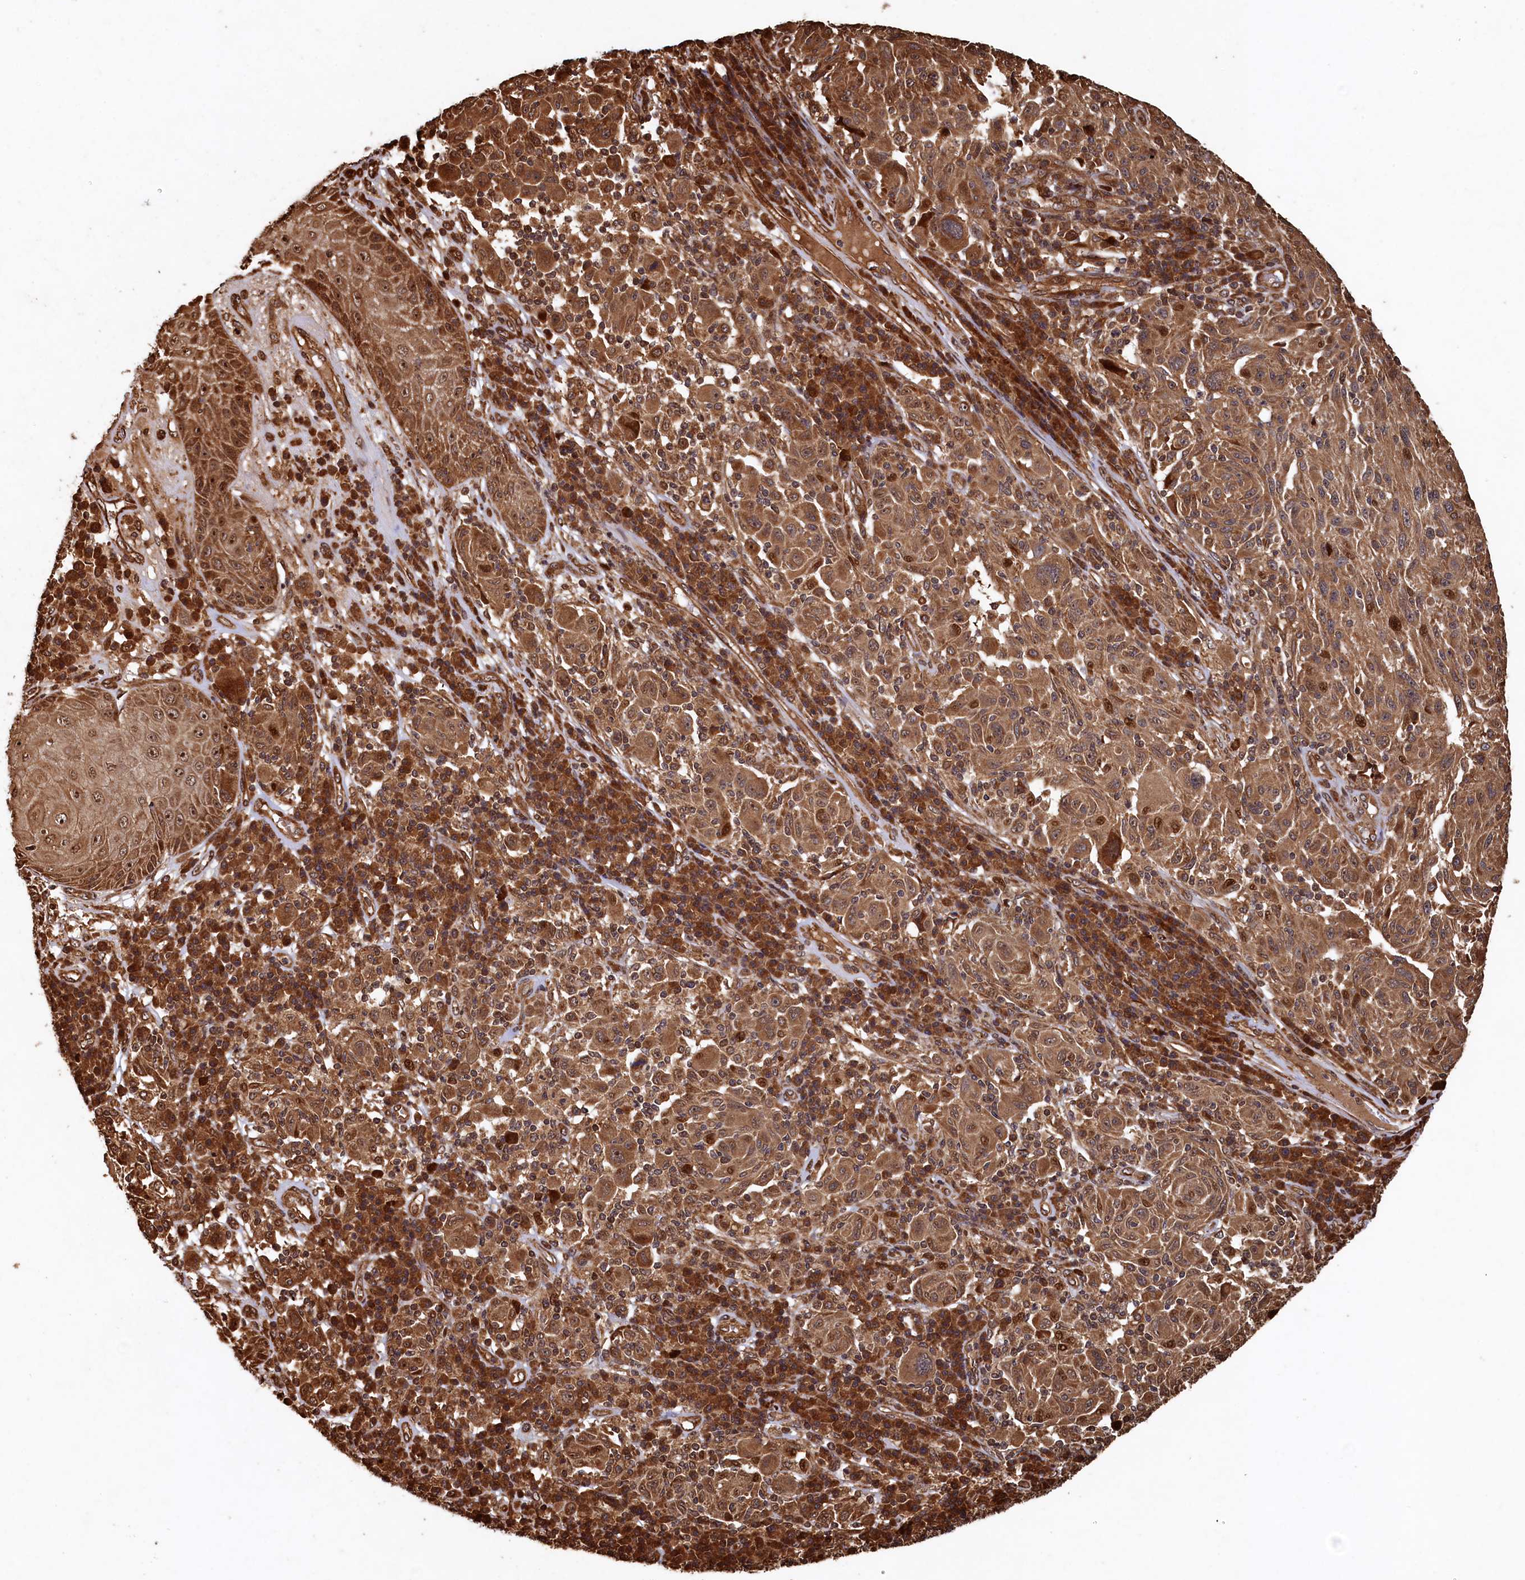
{"staining": {"intensity": "moderate", "quantity": ">75%", "location": "cytoplasmic/membranous,nuclear"}, "tissue": "melanoma", "cell_type": "Tumor cells", "image_type": "cancer", "snomed": [{"axis": "morphology", "description": "Malignant melanoma, NOS"}, {"axis": "topography", "description": "Skin"}], "caption": "Human melanoma stained for a protein (brown) reveals moderate cytoplasmic/membranous and nuclear positive staining in about >75% of tumor cells.", "gene": "PIGN", "patient": {"sex": "male", "age": 53}}